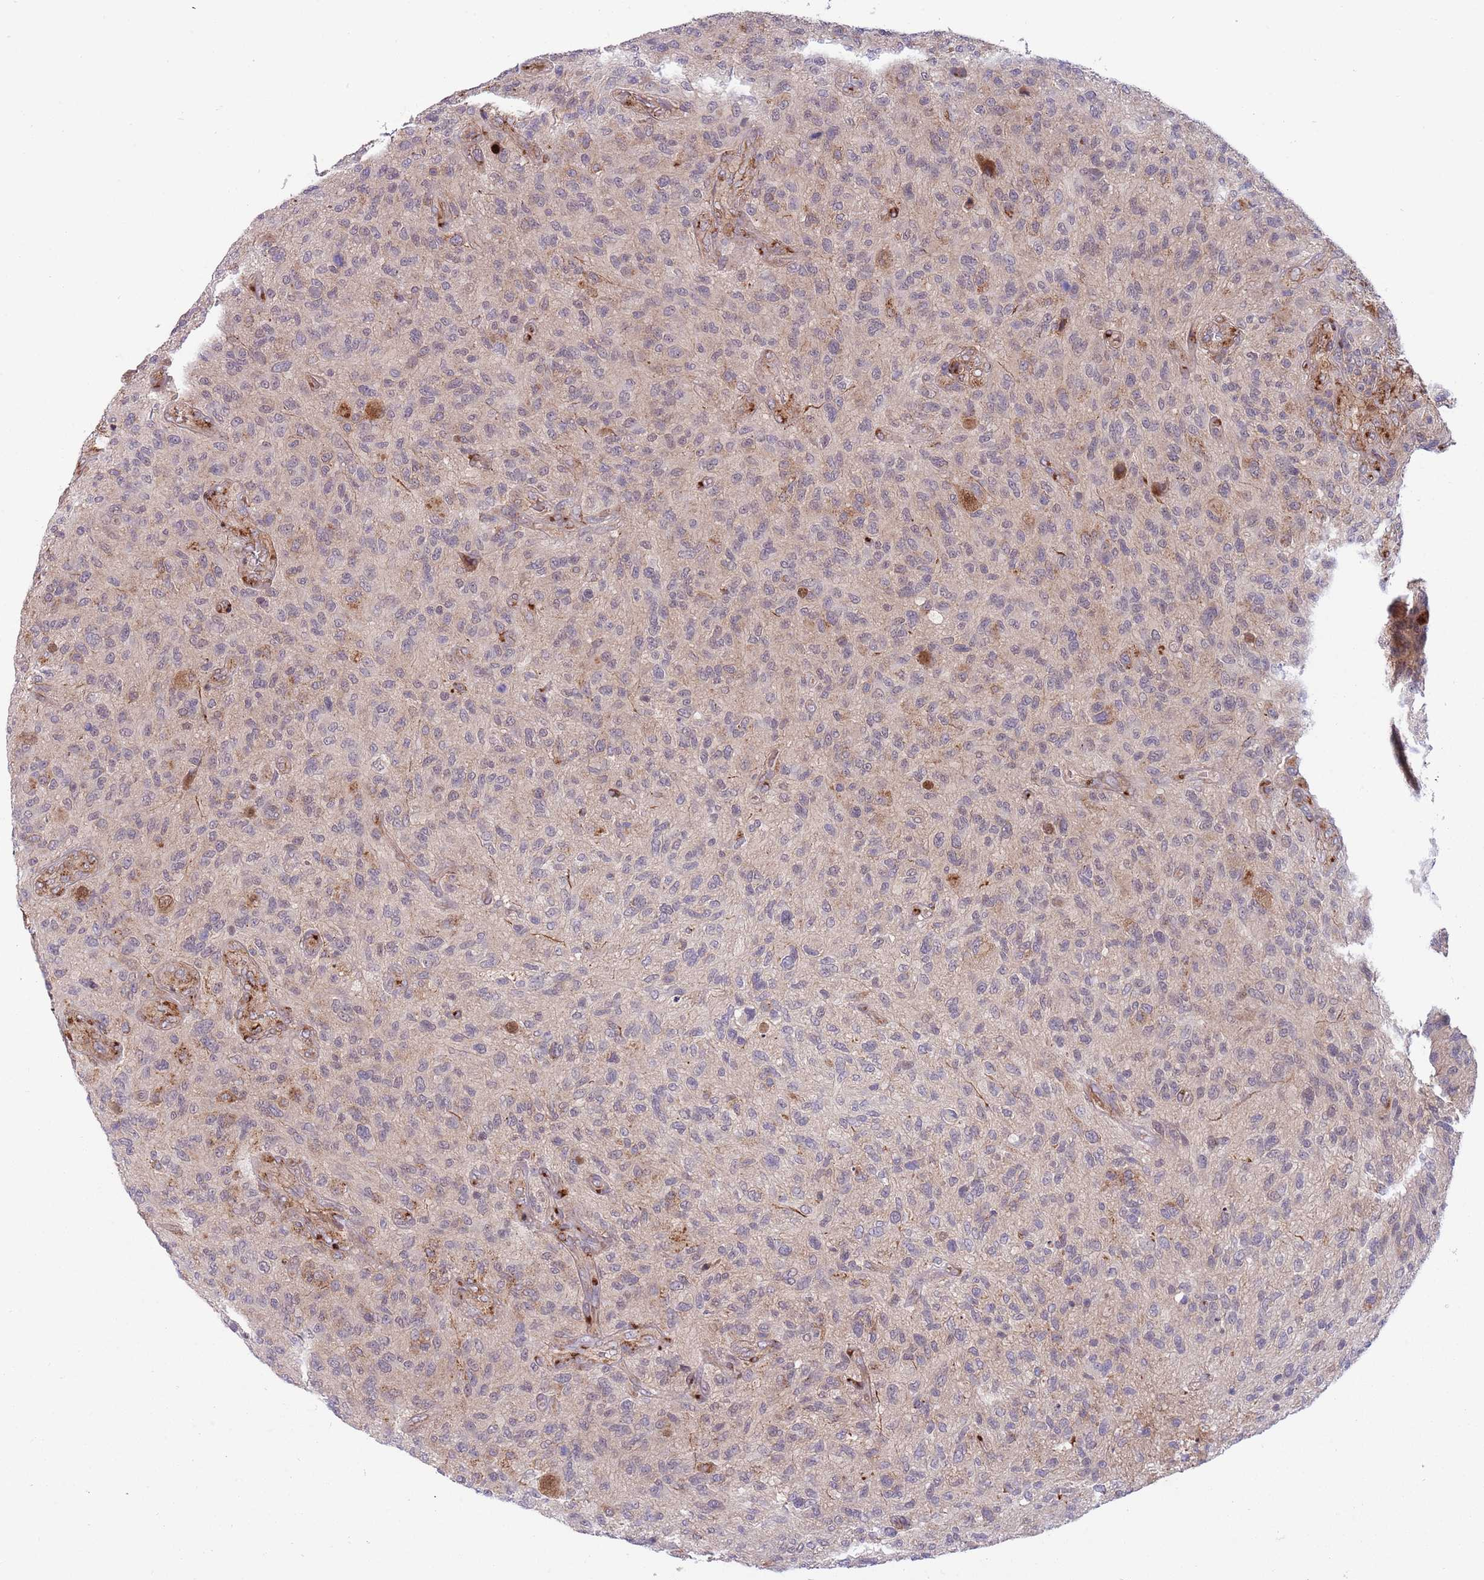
{"staining": {"intensity": "negative", "quantity": "none", "location": "none"}, "tissue": "glioma", "cell_type": "Tumor cells", "image_type": "cancer", "snomed": [{"axis": "morphology", "description": "Glioma, malignant, High grade"}, {"axis": "topography", "description": "Brain"}], "caption": "Tumor cells are negative for brown protein staining in glioma. (Stains: DAB (3,3'-diaminobenzidine) IHC with hematoxylin counter stain, Microscopy: brightfield microscopy at high magnification).", "gene": "BTBD7", "patient": {"sex": "male", "age": 47}}